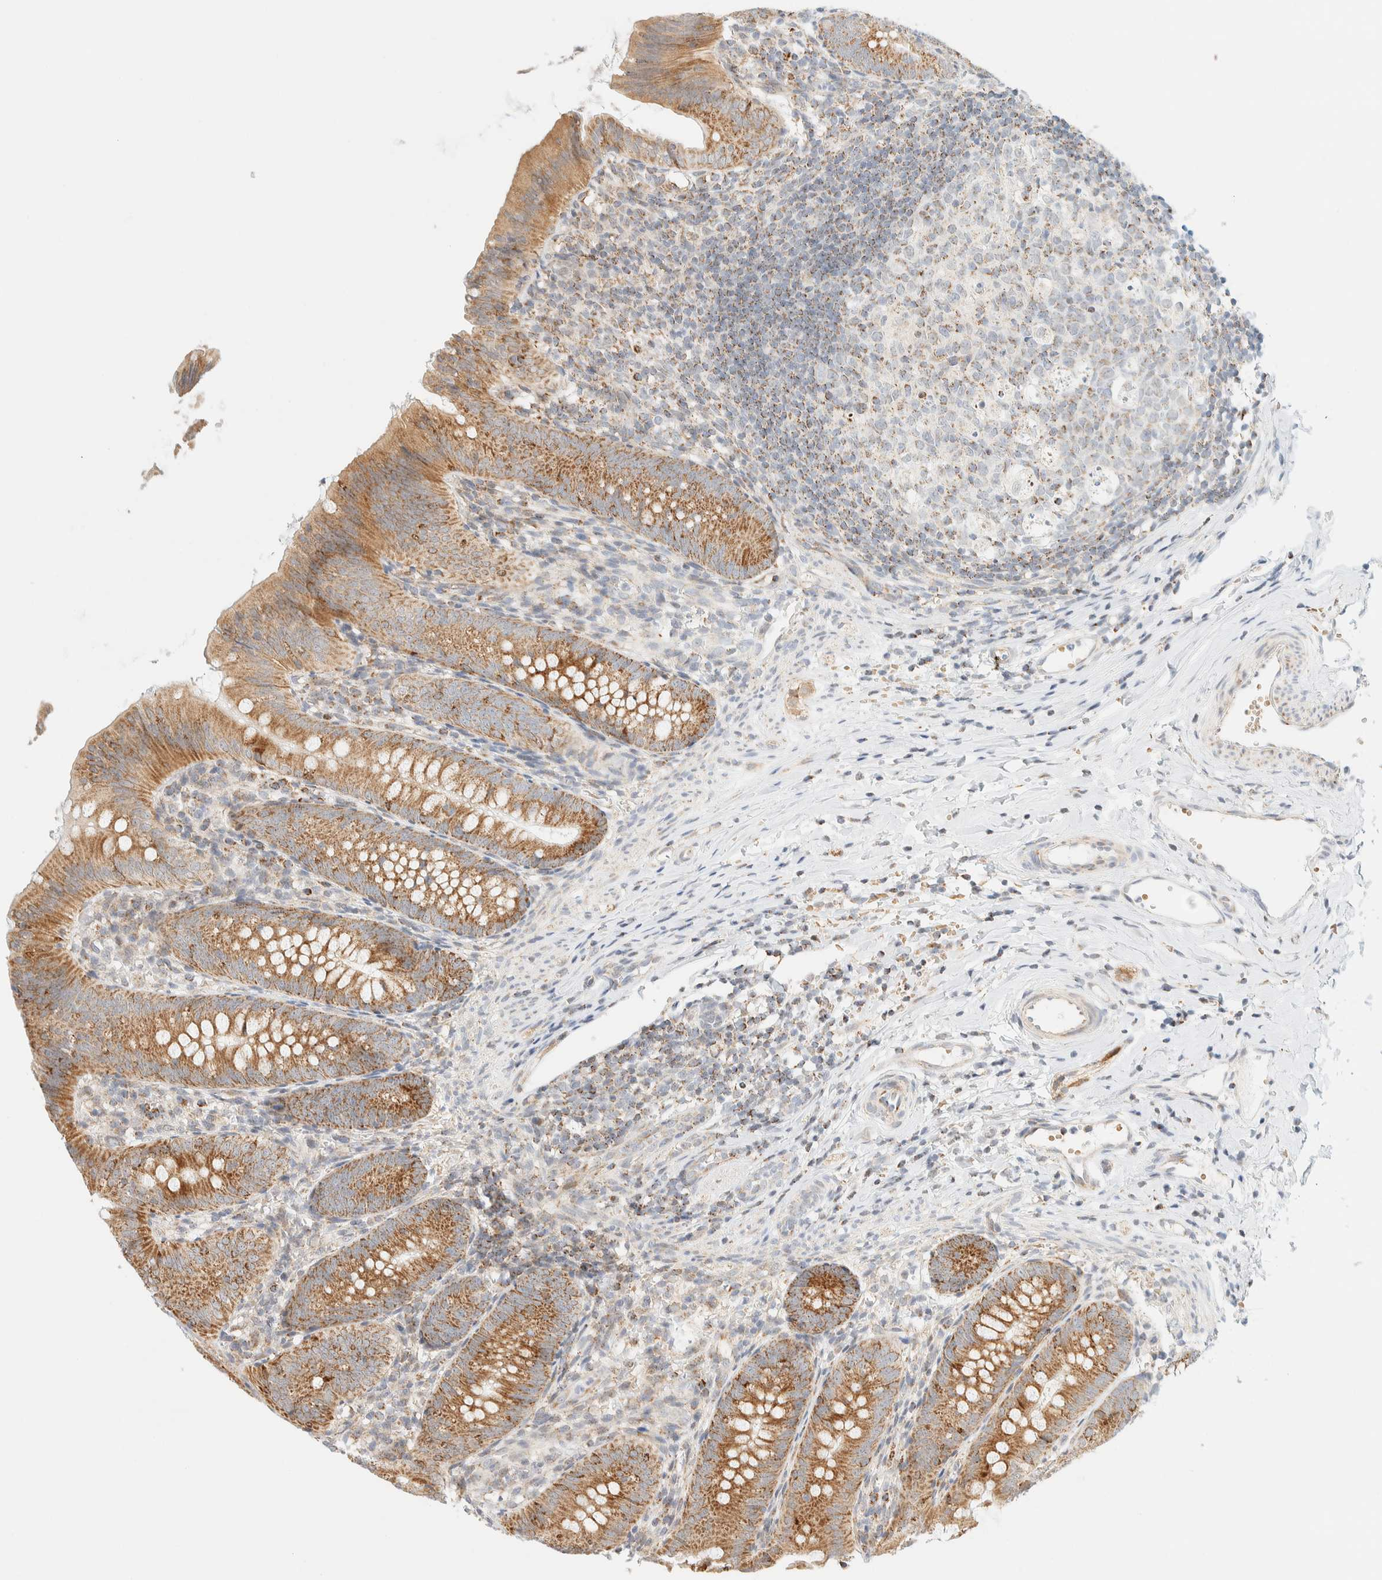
{"staining": {"intensity": "moderate", "quantity": ">75%", "location": "cytoplasmic/membranous"}, "tissue": "appendix", "cell_type": "Glandular cells", "image_type": "normal", "snomed": [{"axis": "morphology", "description": "Normal tissue, NOS"}, {"axis": "topography", "description": "Appendix"}], "caption": "Immunohistochemistry (IHC) of normal human appendix displays medium levels of moderate cytoplasmic/membranous positivity in approximately >75% of glandular cells. The protein of interest is shown in brown color, while the nuclei are stained blue.", "gene": "PPM1K", "patient": {"sex": "male", "age": 1}}